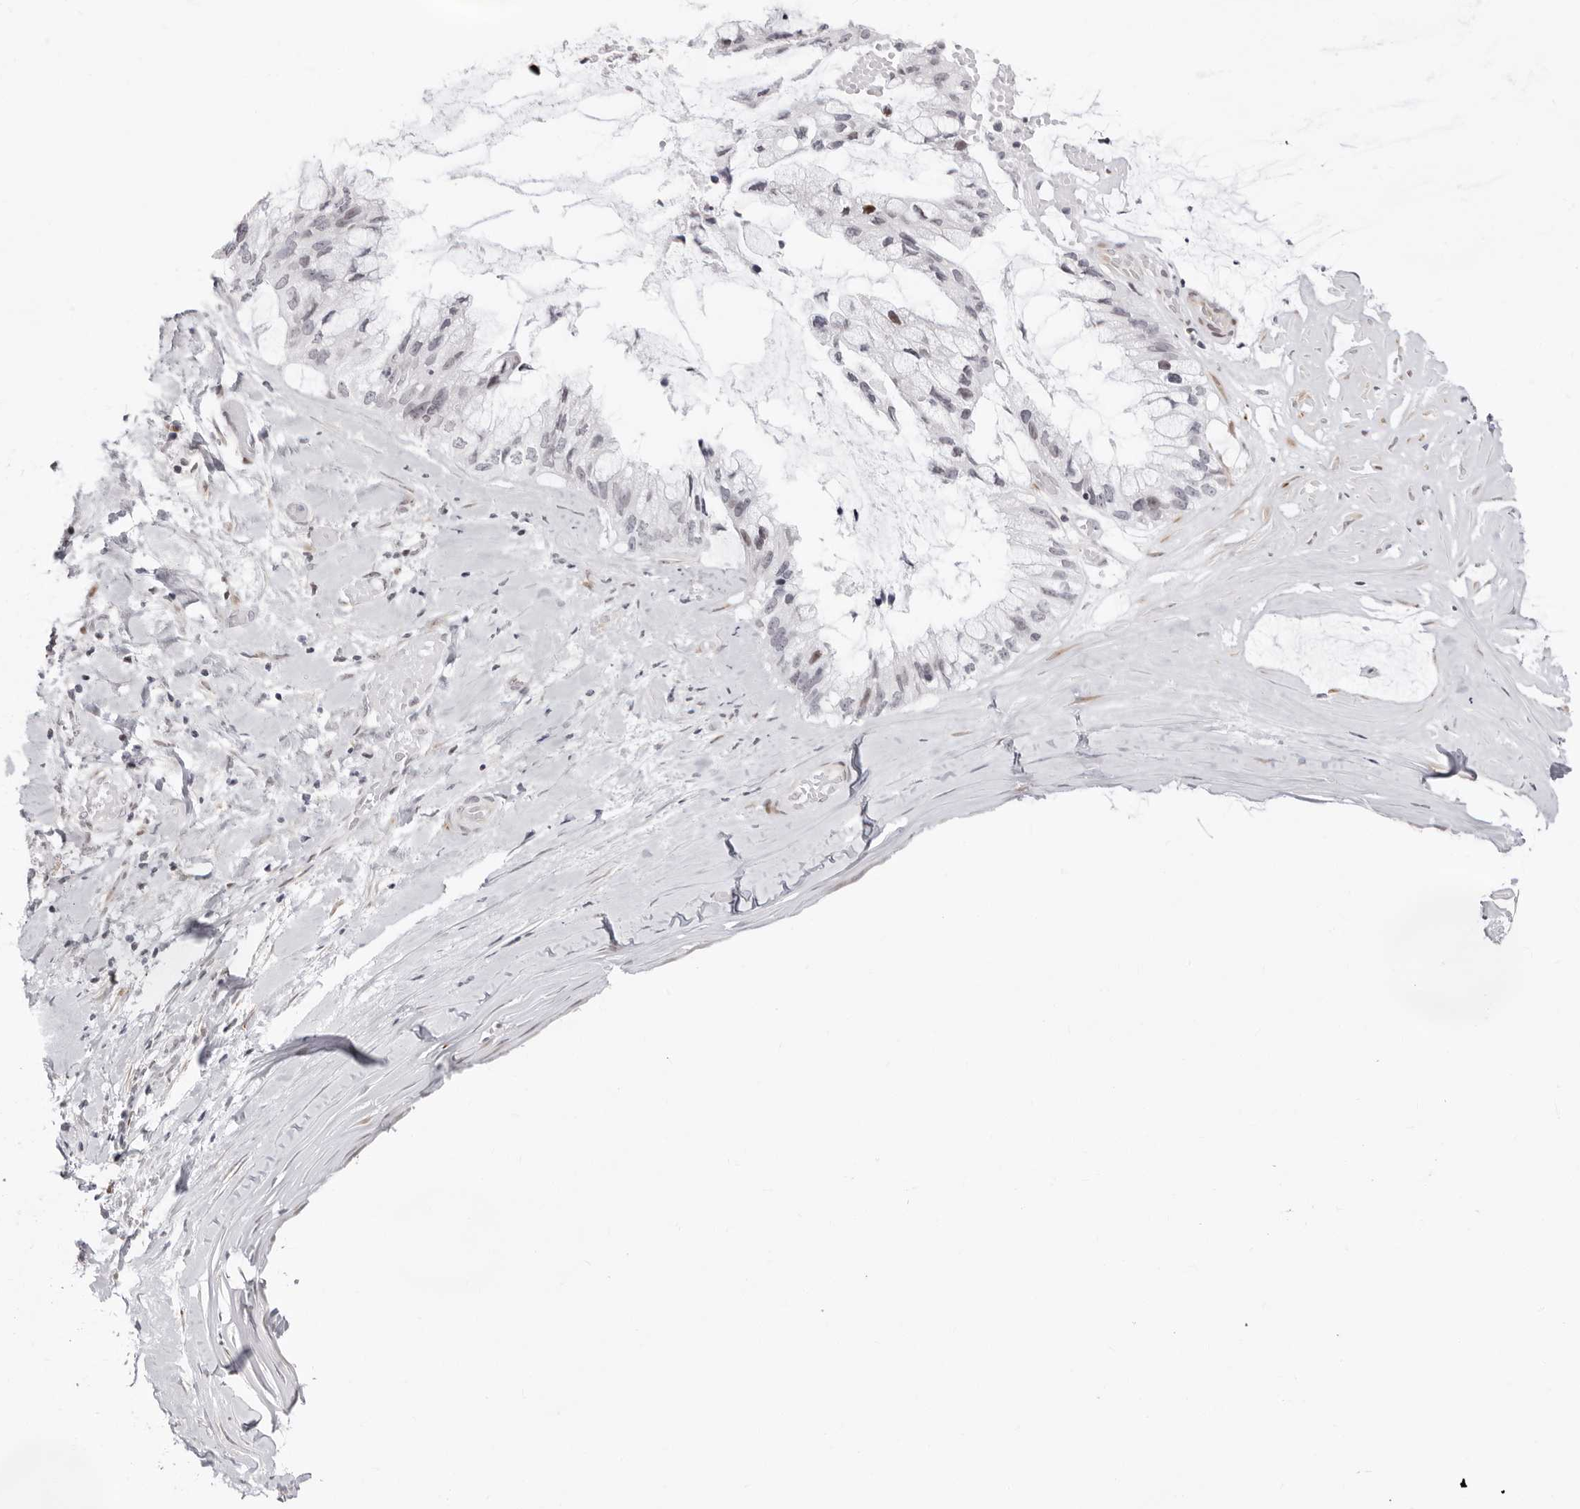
{"staining": {"intensity": "negative", "quantity": "none", "location": "none"}, "tissue": "ovarian cancer", "cell_type": "Tumor cells", "image_type": "cancer", "snomed": [{"axis": "morphology", "description": "Cystadenocarcinoma, mucinous, NOS"}, {"axis": "topography", "description": "Ovary"}], "caption": "A high-resolution micrograph shows IHC staining of mucinous cystadenocarcinoma (ovarian), which exhibits no significant positivity in tumor cells.", "gene": "NTPCR", "patient": {"sex": "female", "age": 39}}